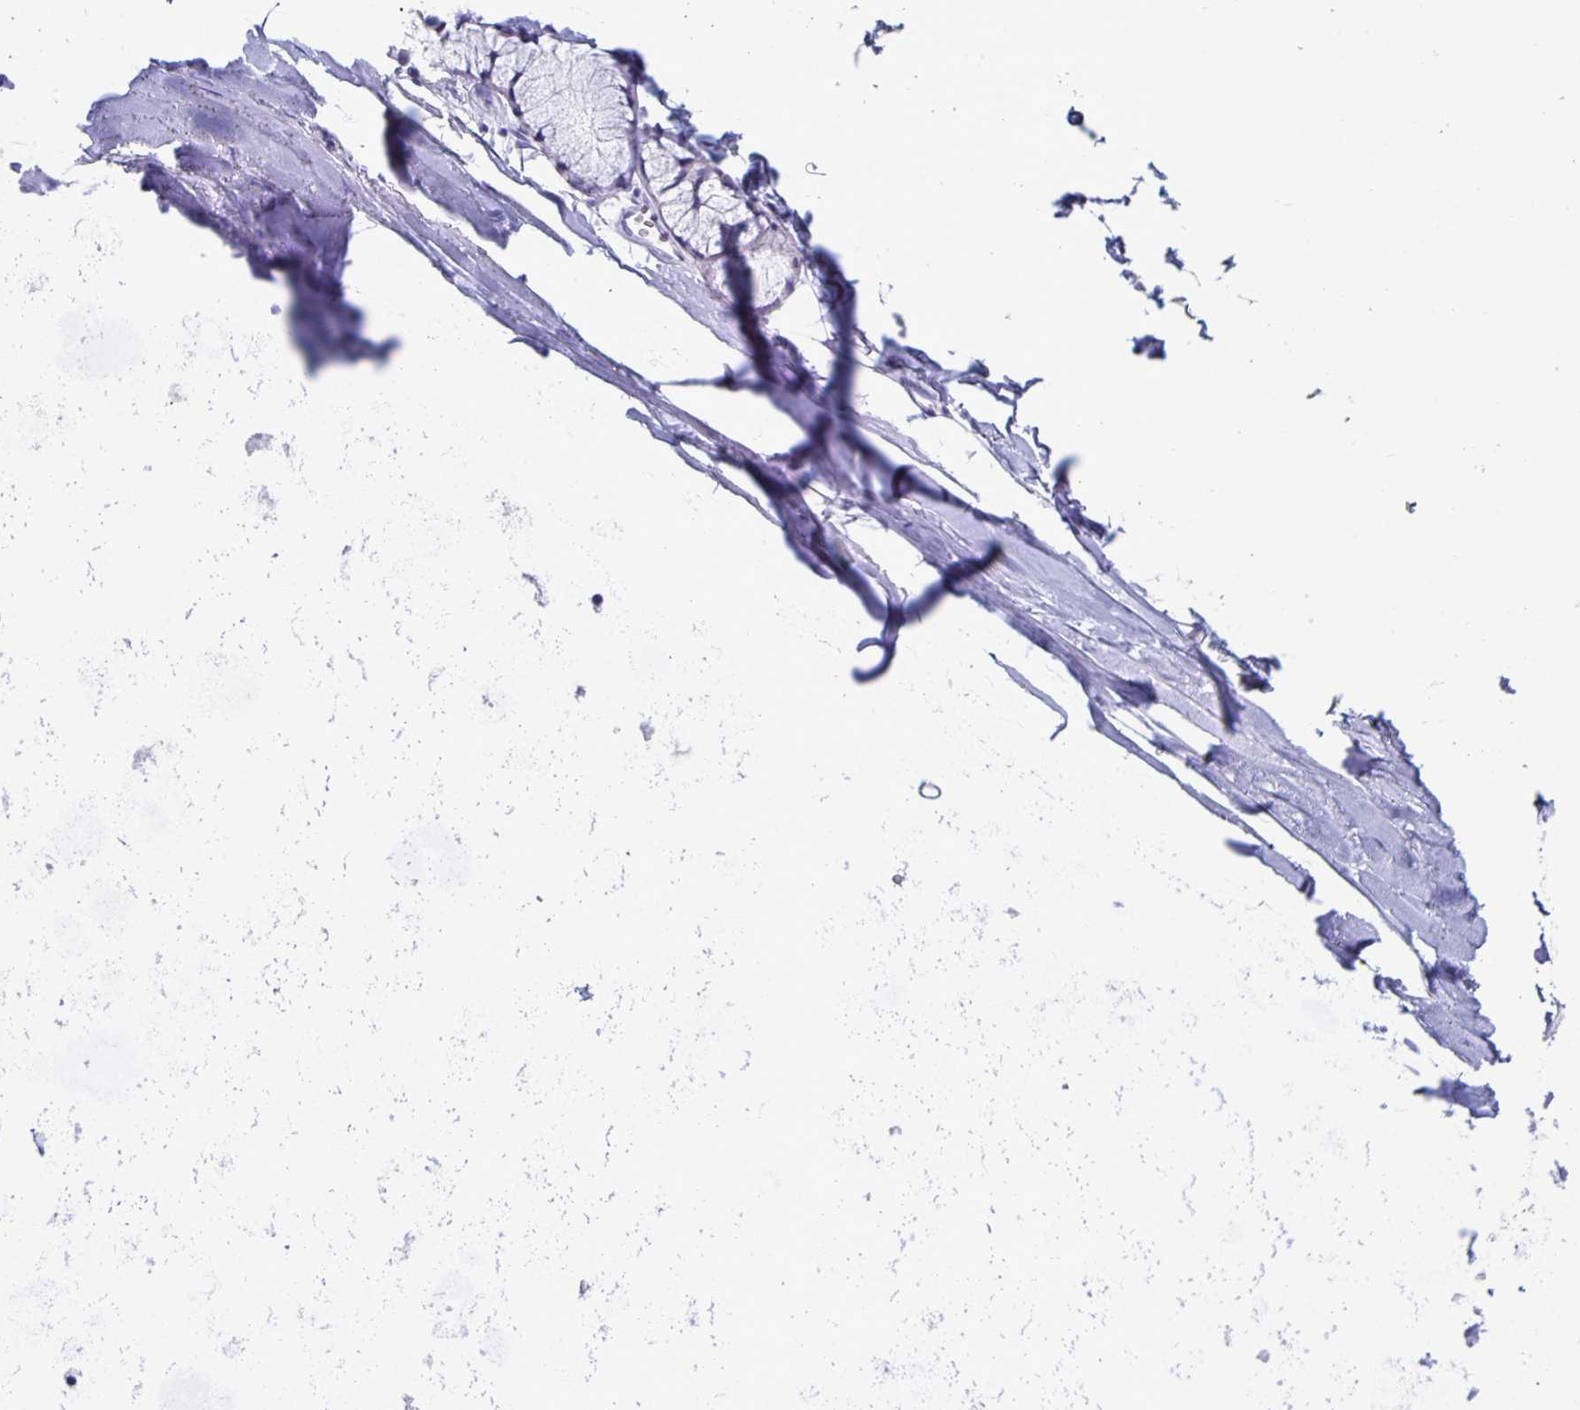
{"staining": {"intensity": "negative", "quantity": "none", "location": "none"}, "tissue": "adipose tissue", "cell_type": "Adipocytes", "image_type": "normal", "snomed": [{"axis": "morphology", "description": "Normal tissue, NOS"}, {"axis": "topography", "description": "Cartilage tissue"}, {"axis": "topography", "description": "Bronchus"}], "caption": "The photomicrograph exhibits no significant staining in adipocytes of adipose tissue.", "gene": "SATB2", "patient": {"sex": "female", "age": 79}}